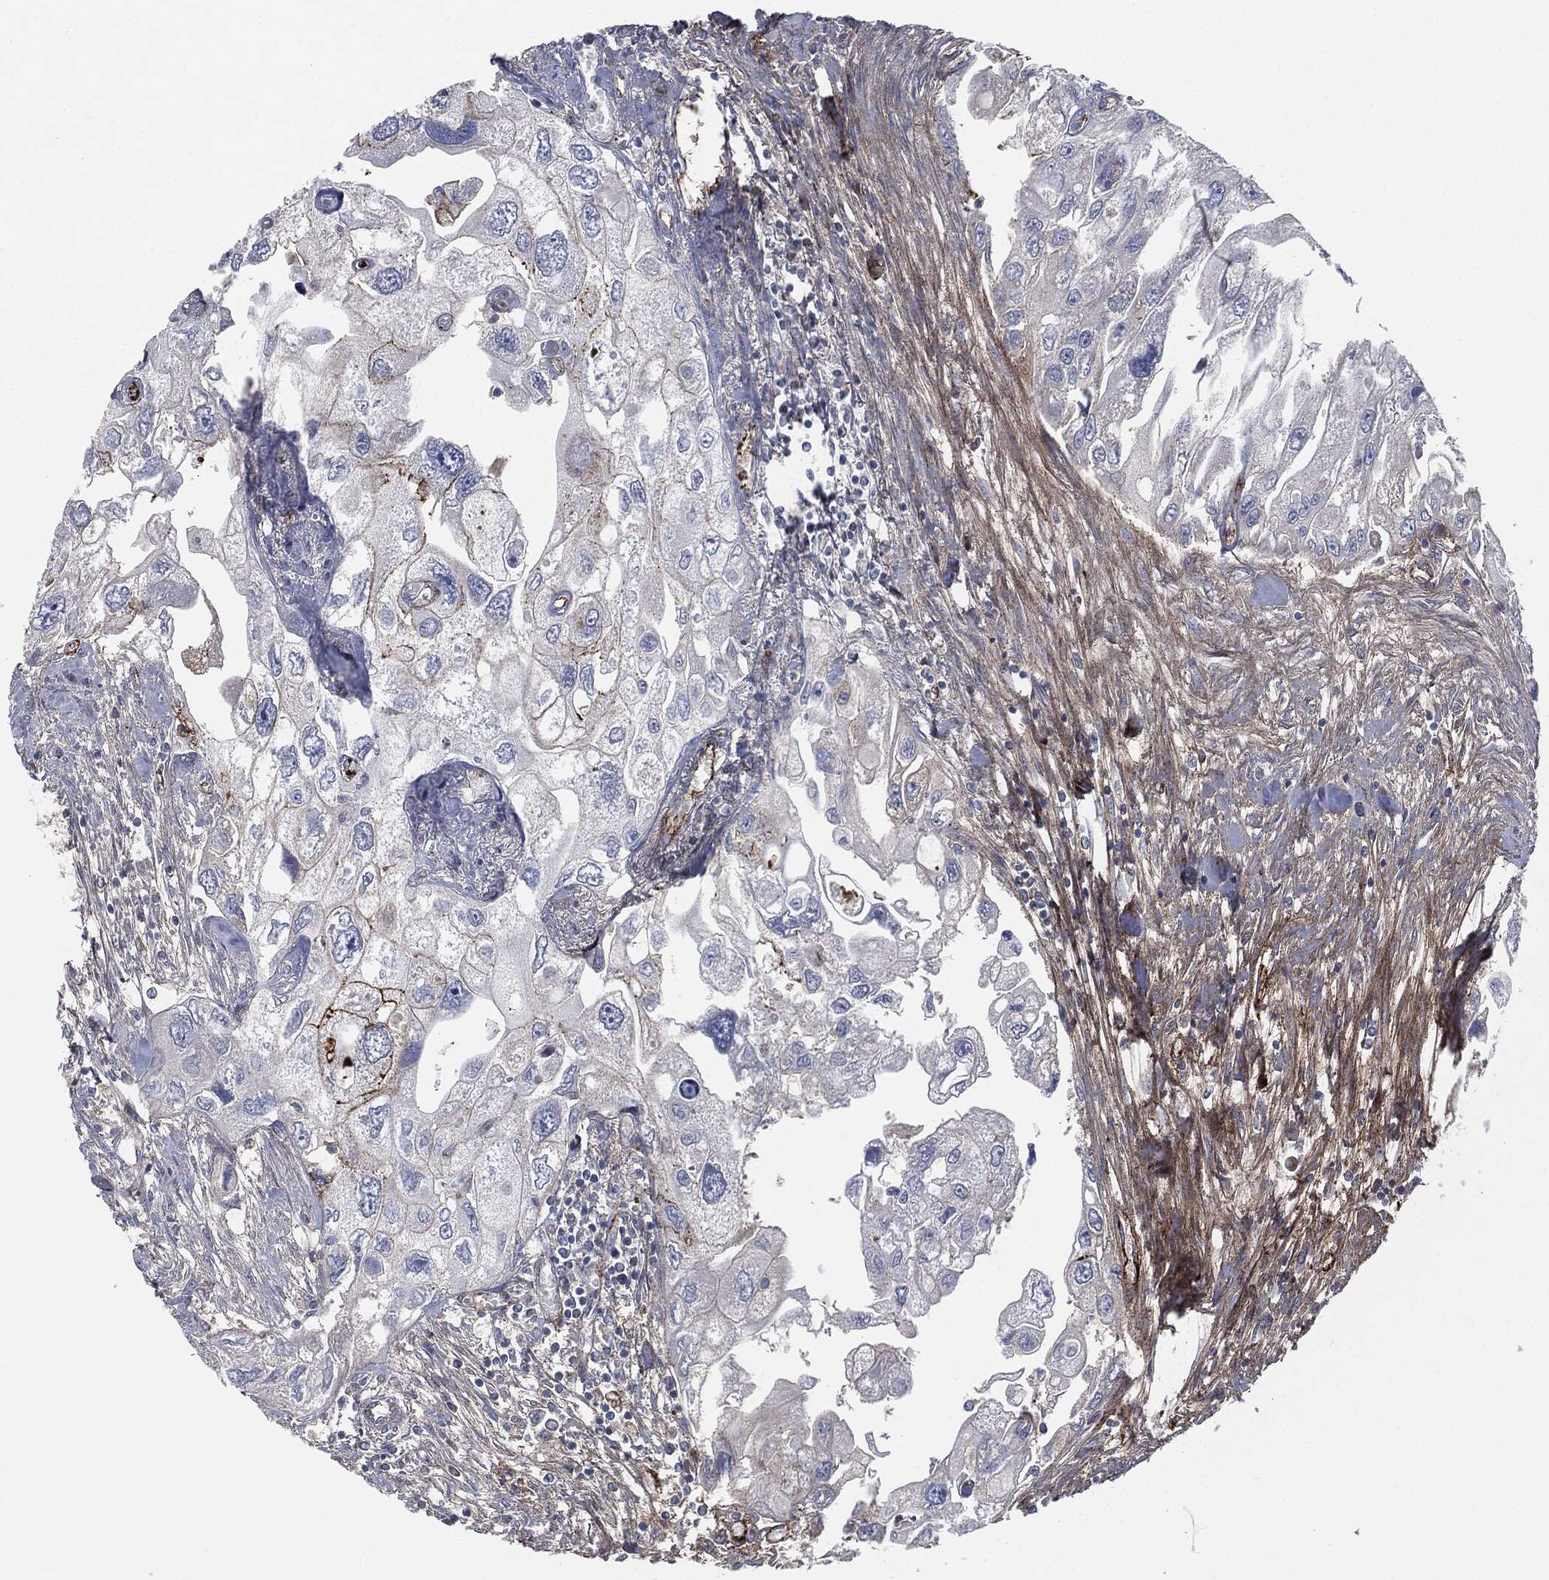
{"staining": {"intensity": "negative", "quantity": "none", "location": "none"}, "tissue": "urothelial cancer", "cell_type": "Tumor cells", "image_type": "cancer", "snomed": [{"axis": "morphology", "description": "Urothelial carcinoma, High grade"}, {"axis": "topography", "description": "Urinary bladder"}], "caption": "Protein analysis of urothelial cancer reveals no significant staining in tumor cells.", "gene": "APOB", "patient": {"sex": "male", "age": 59}}